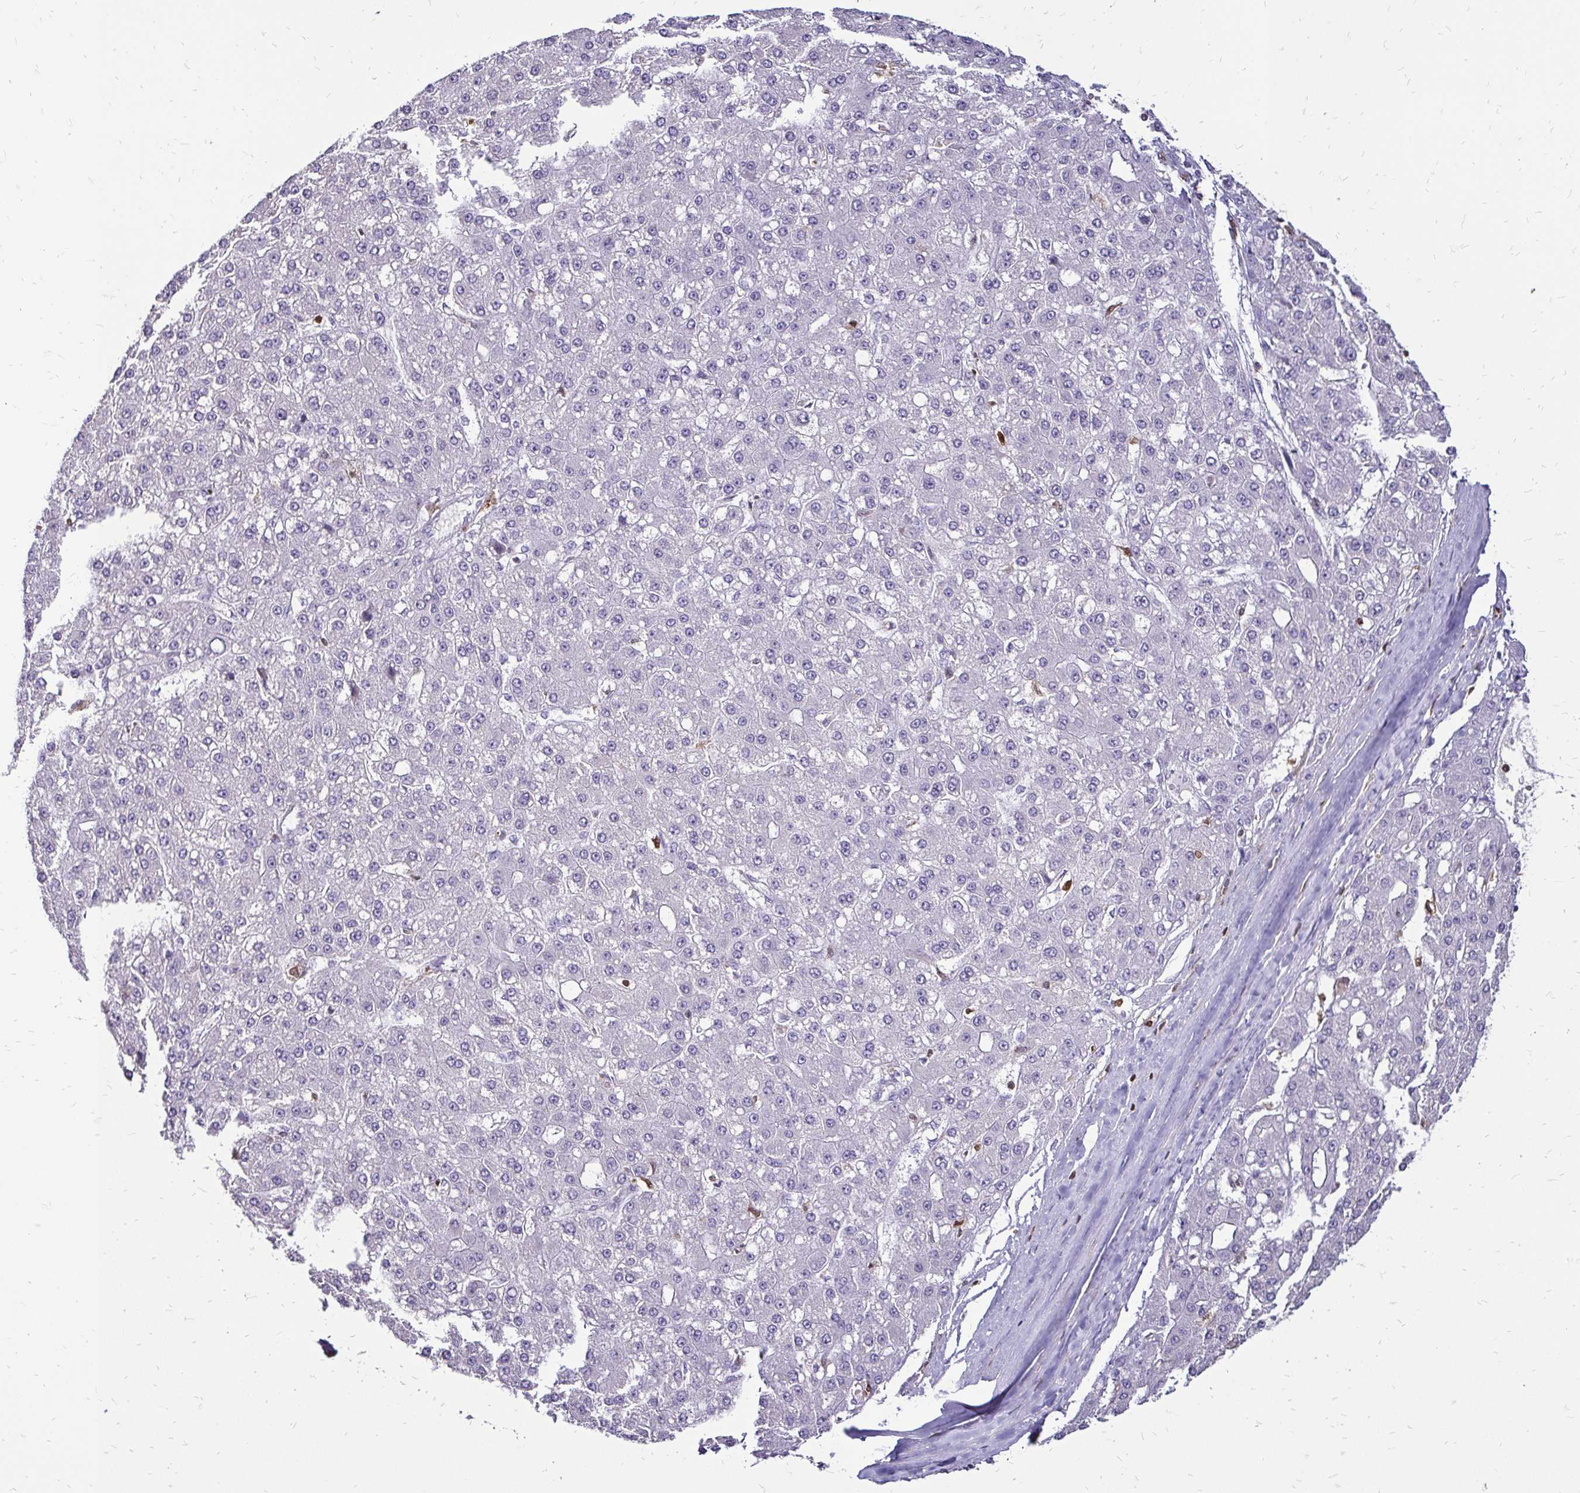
{"staining": {"intensity": "negative", "quantity": "none", "location": "none"}, "tissue": "liver cancer", "cell_type": "Tumor cells", "image_type": "cancer", "snomed": [{"axis": "morphology", "description": "Carcinoma, Hepatocellular, NOS"}, {"axis": "topography", "description": "Liver"}], "caption": "DAB (3,3'-diaminobenzidine) immunohistochemical staining of liver cancer (hepatocellular carcinoma) displays no significant expression in tumor cells.", "gene": "ZFP1", "patient": {"sex": "male", "age": 67}}